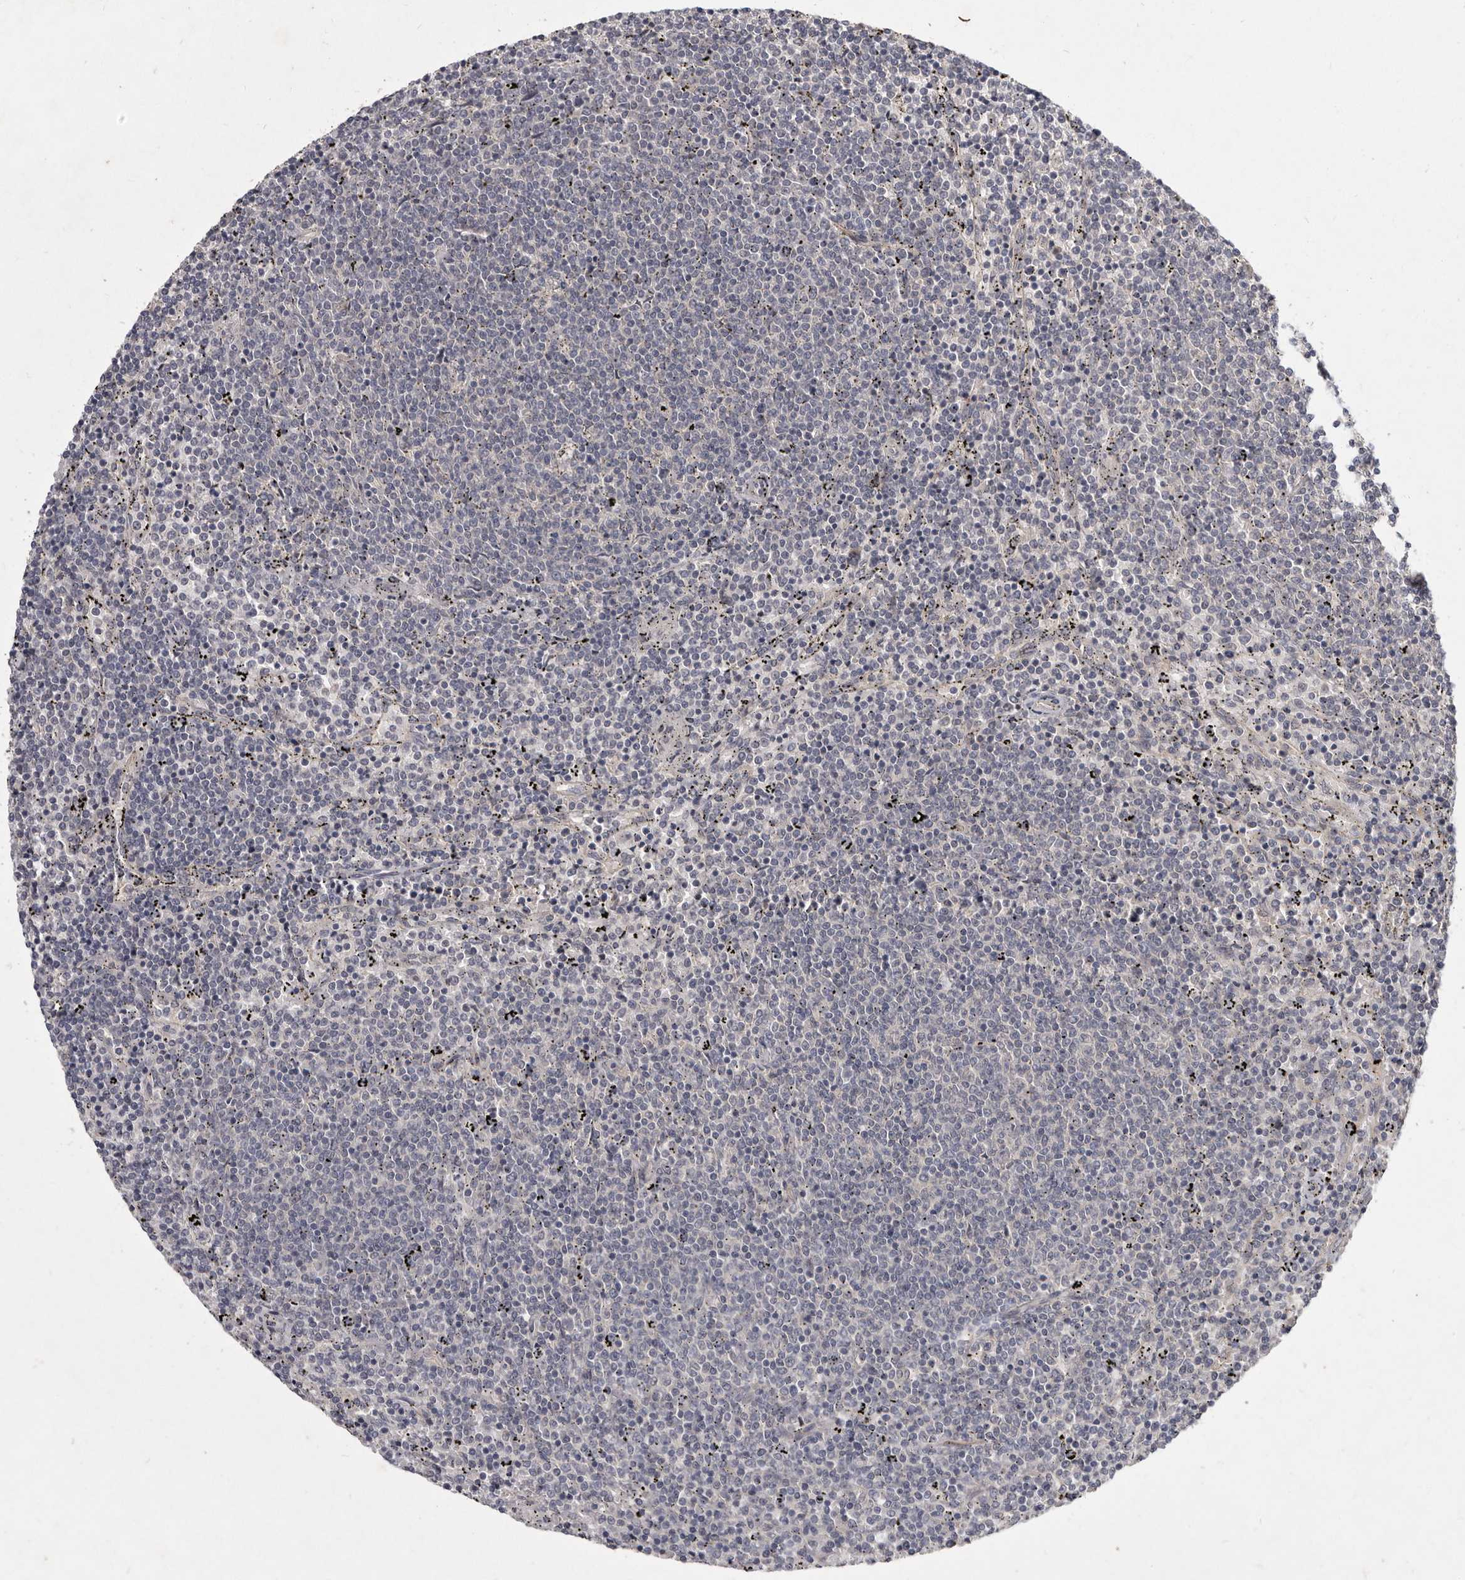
{"staining": {"intensity": "negative", "quantity": "none", "location": "none"}, "tissue": "lymphoma", "cell_type": "Tumor cells", "image_type": "cancer", "snomed": [{"axis": "morphology", "description": "Malignant lymphoma, non-Hodgkin's type, Low grade"}, {"axis": "topography", "description": "Spleen"}], "caption": "Protein analysis of low-grade malignant lymphoma, non-Hodgkin's type reveals no significant positivity in tumor cells.", "gene": "SLC22A1", "patient": {"sex": "female", "age": 50}}